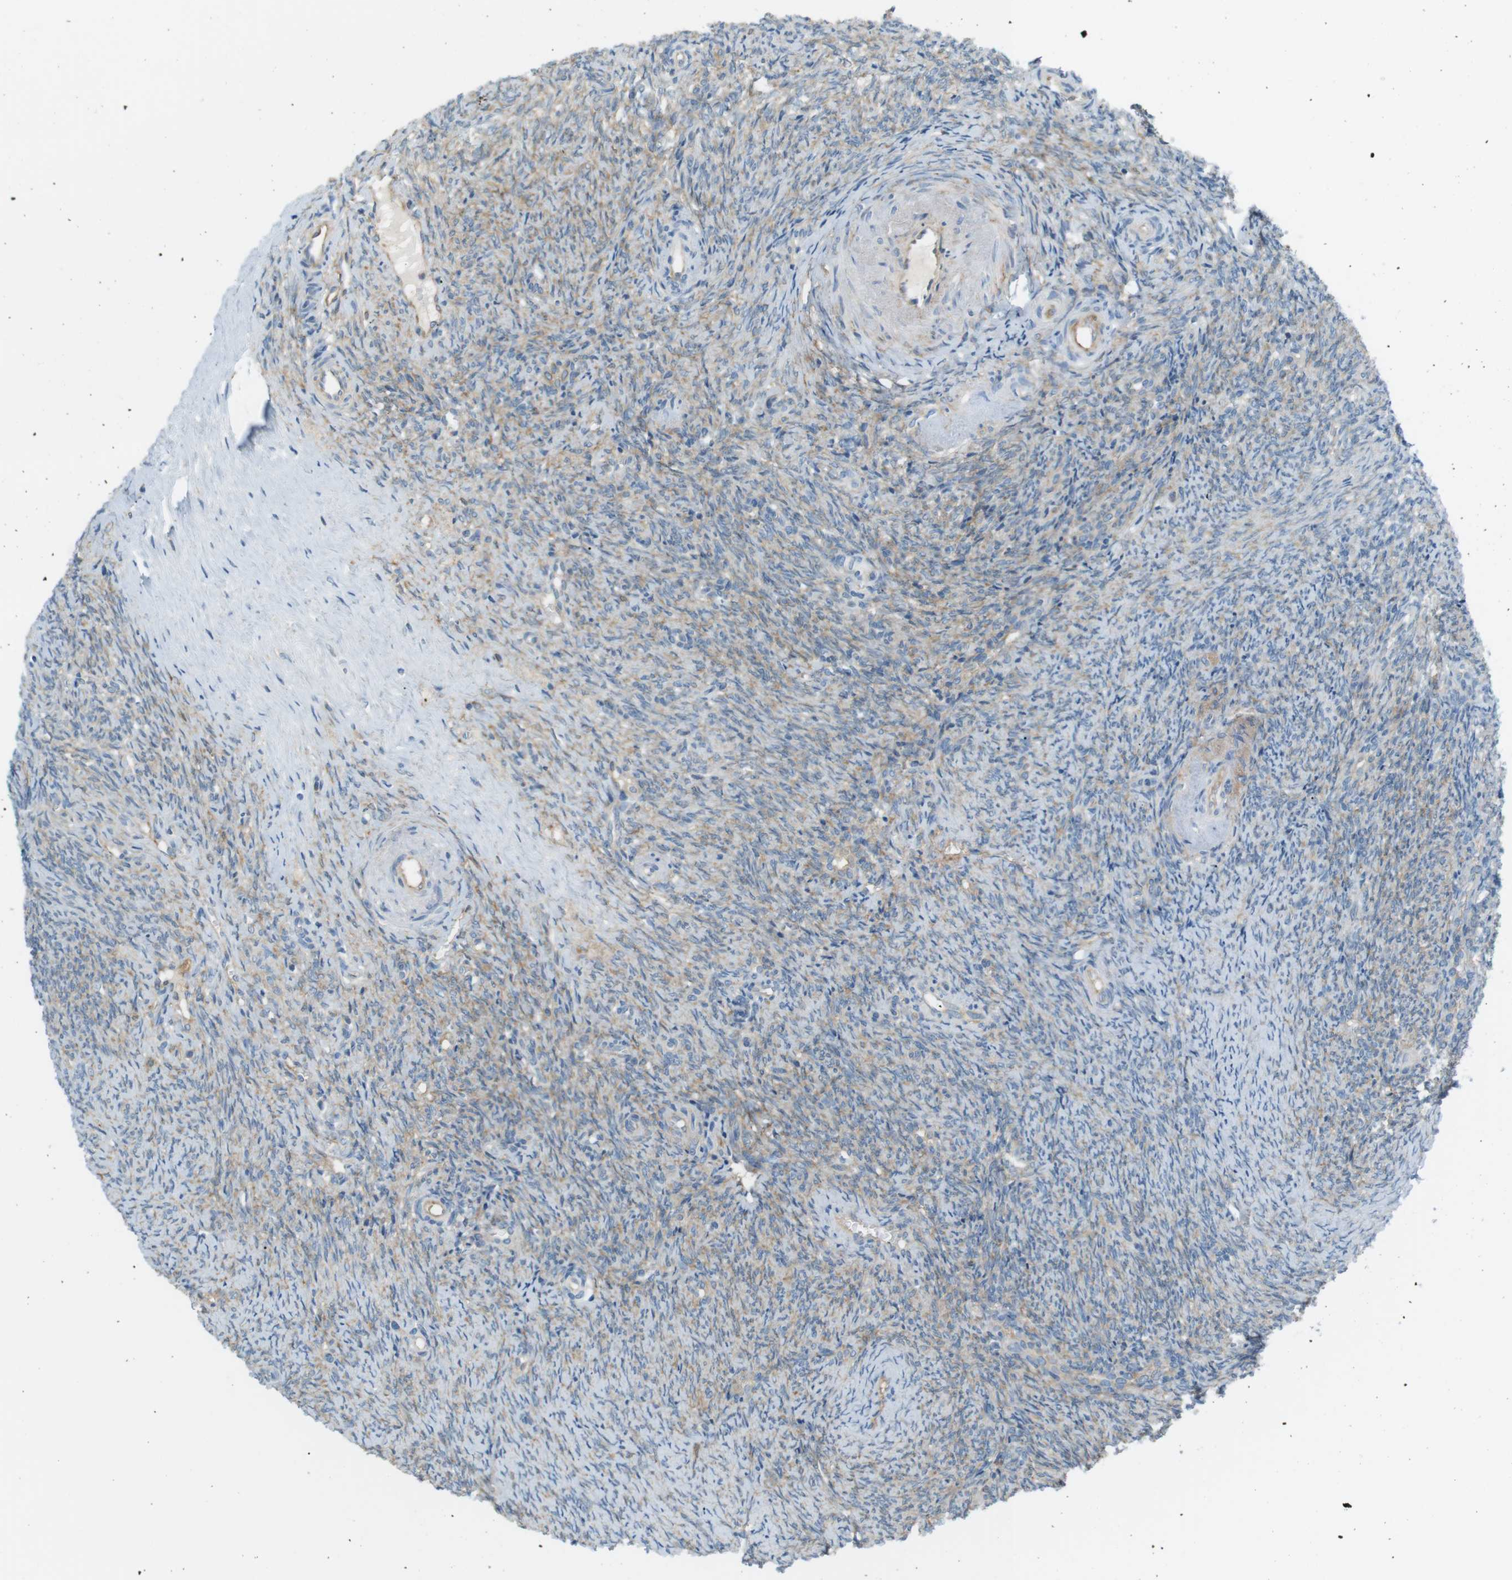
{"staining": {"intensity": "weak", "quantity": "25%-75%", "location": "cytoplasmic/membranous"}, "tissue": "ovary", "cell_type": "Ovarian stroma cells", "image_type": "normal", "snomed": [{"axis": "morphology", "description": "Normal tissue, NOS"}, {"axis": "topography", "description": "Ovary"}], "caption": "Ovary stained with DAB immunohistochemistry exhibits low levels of weak cytoplasmic/membranous positivity in about 25%-75% of ovarian stroma cells.", "gene": "PEPD", "patient": {"sex": "female", "age": 41}}